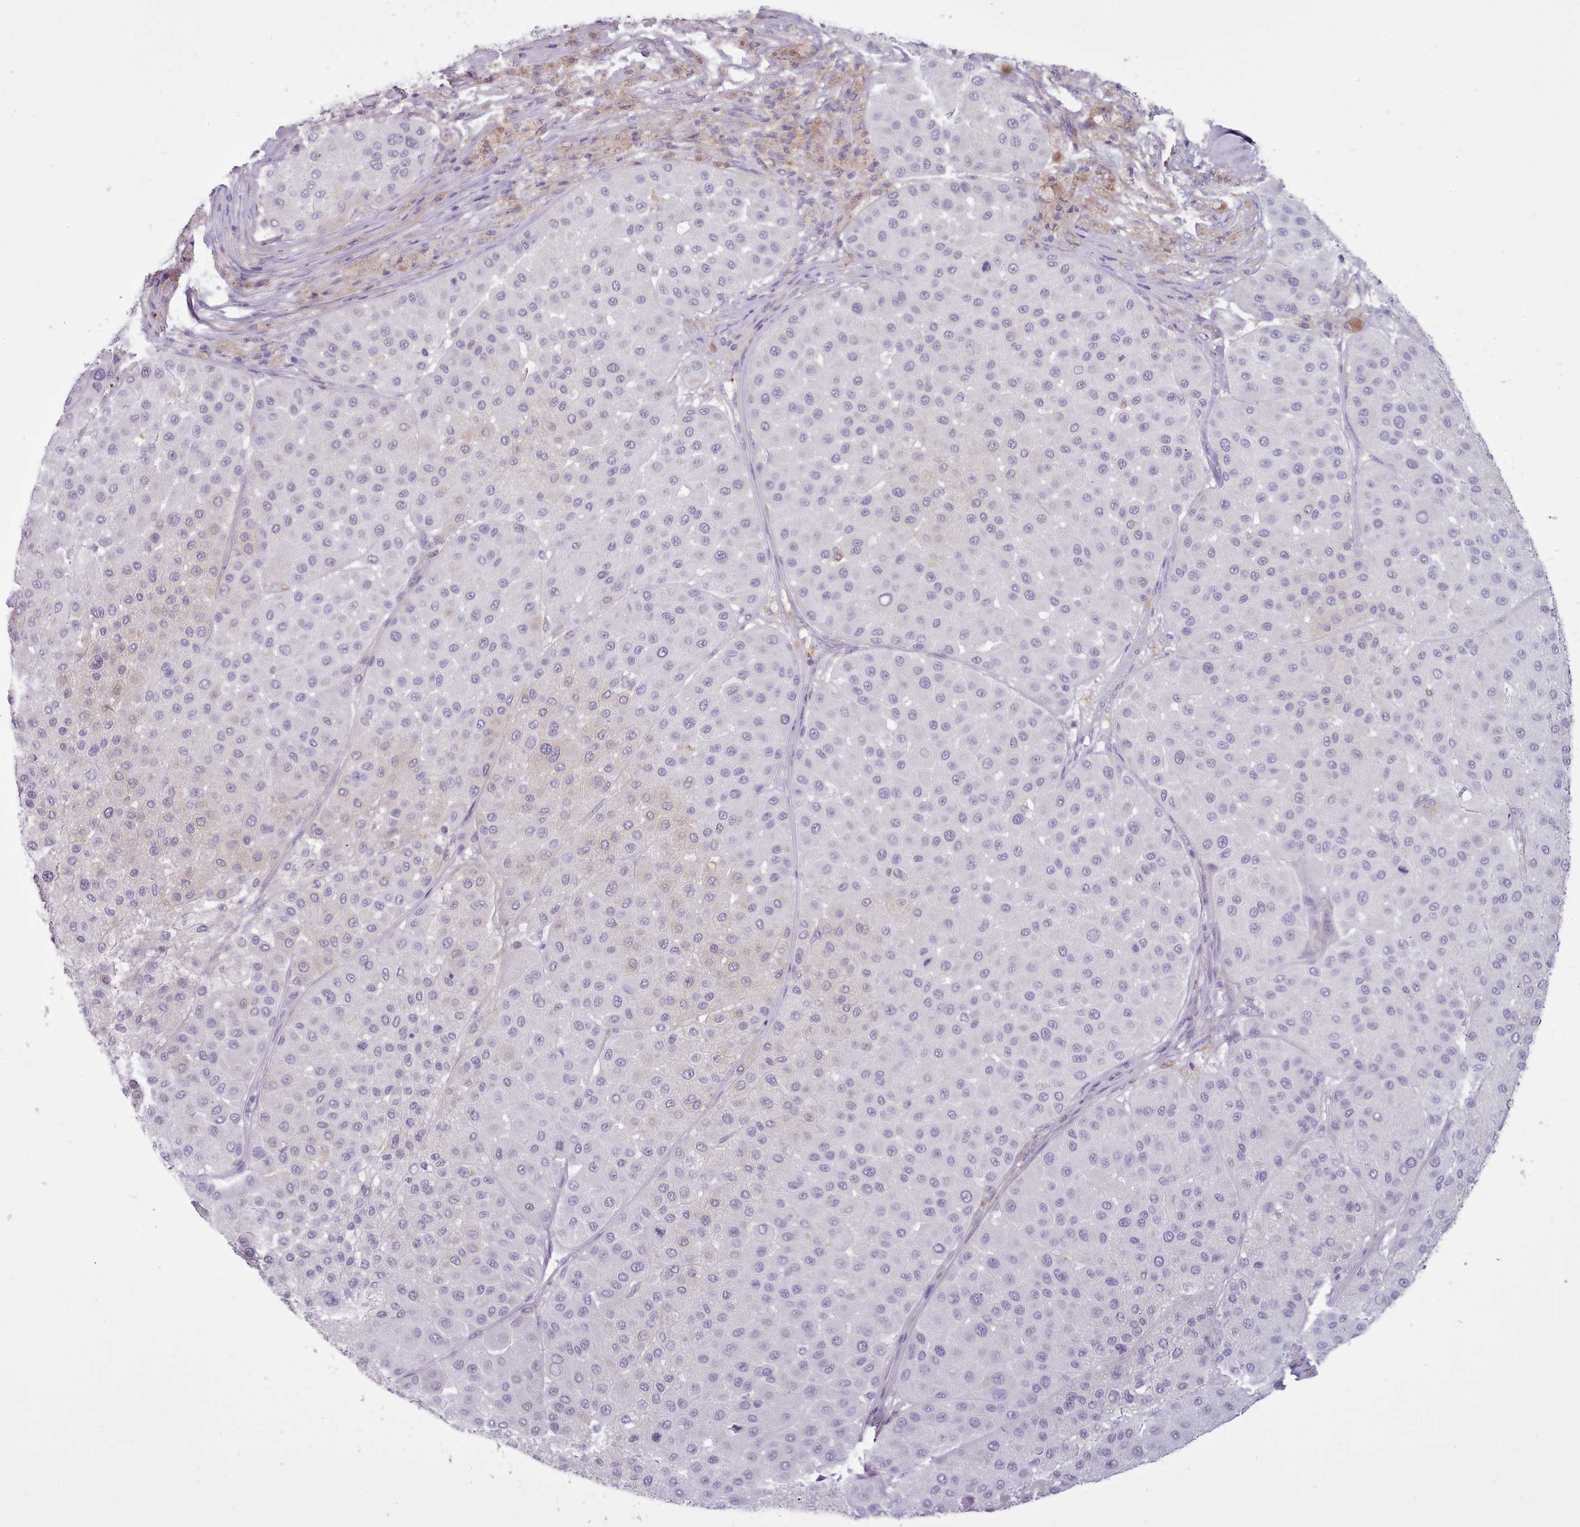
{"staining": {"intensity": "negative", "quantity": "none", "location": "none"}, "tissue": "melanoma", "cell_type": "Tumor cells", "image_type": "cancer", "snomed": [{"axis": "morphology", "description": "Malignant melanoma, Metastatic site"}, {"axis": "topography", "description": "Smooth muscle"}], "caption": "DAB (3,3'-diaminobenzidine) immunohistochemical staining of melanoma demonstrates no significant positivity in tumor cells.", "gene": "NDST2", "patient": {"sex": "male", "age": 41}}